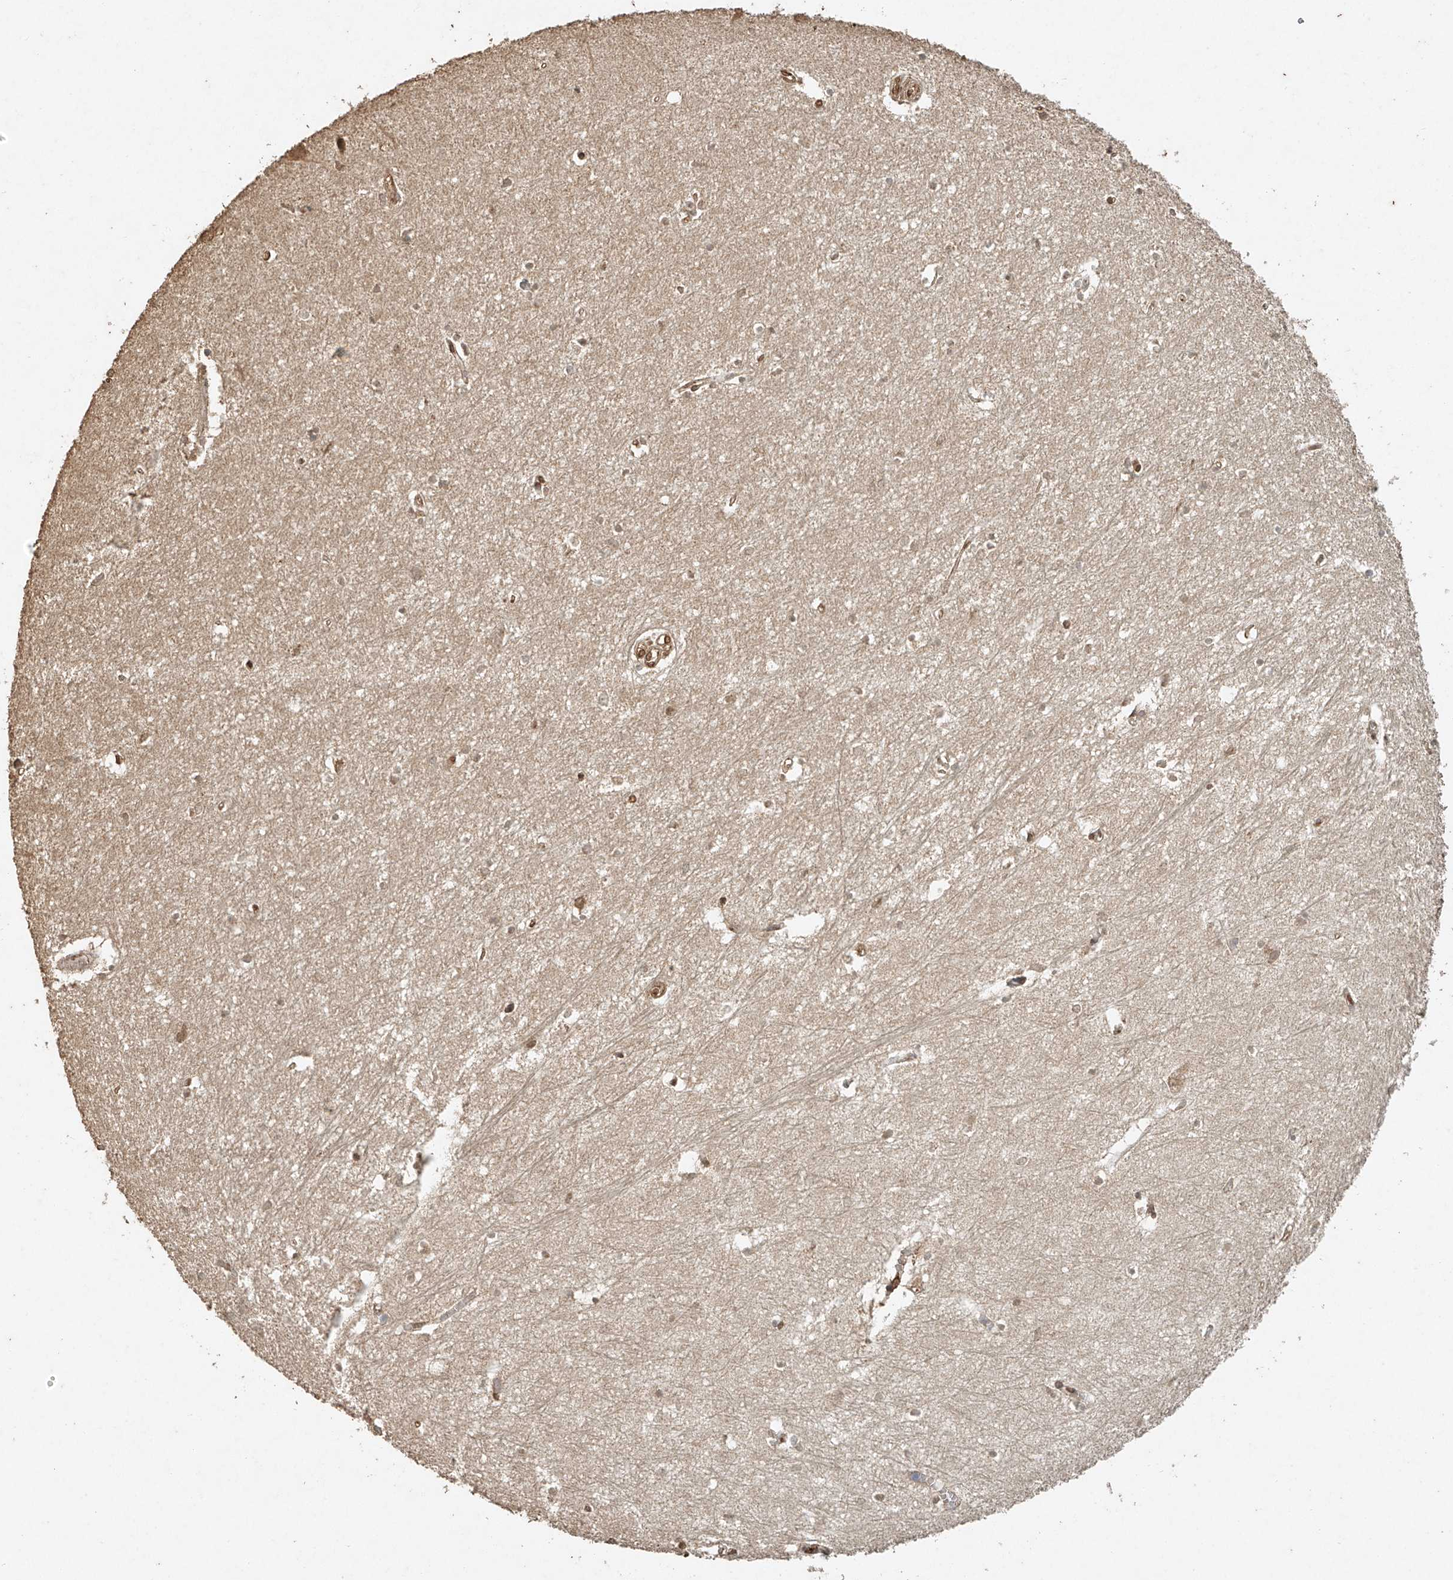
{"staining": {"intensity": "moderate", "quantity": "25%-75%", "location": "nuclear"}, "tissue": "hippocampus", "cell_type": "Glial cells", "image_type": "normal", "snomed": [{"axis": "morphology", "description": "Normal tissue, NOS"}, {"axis": "topography", "description": "Hippocampus"}], "caption": "The histopathology image shows a brown stain indicating the presence of a protein in the nuclear of glial cells in hippocampus.", "gene": "TIGAR", "patient": {"sex": "female", "age": 64}}